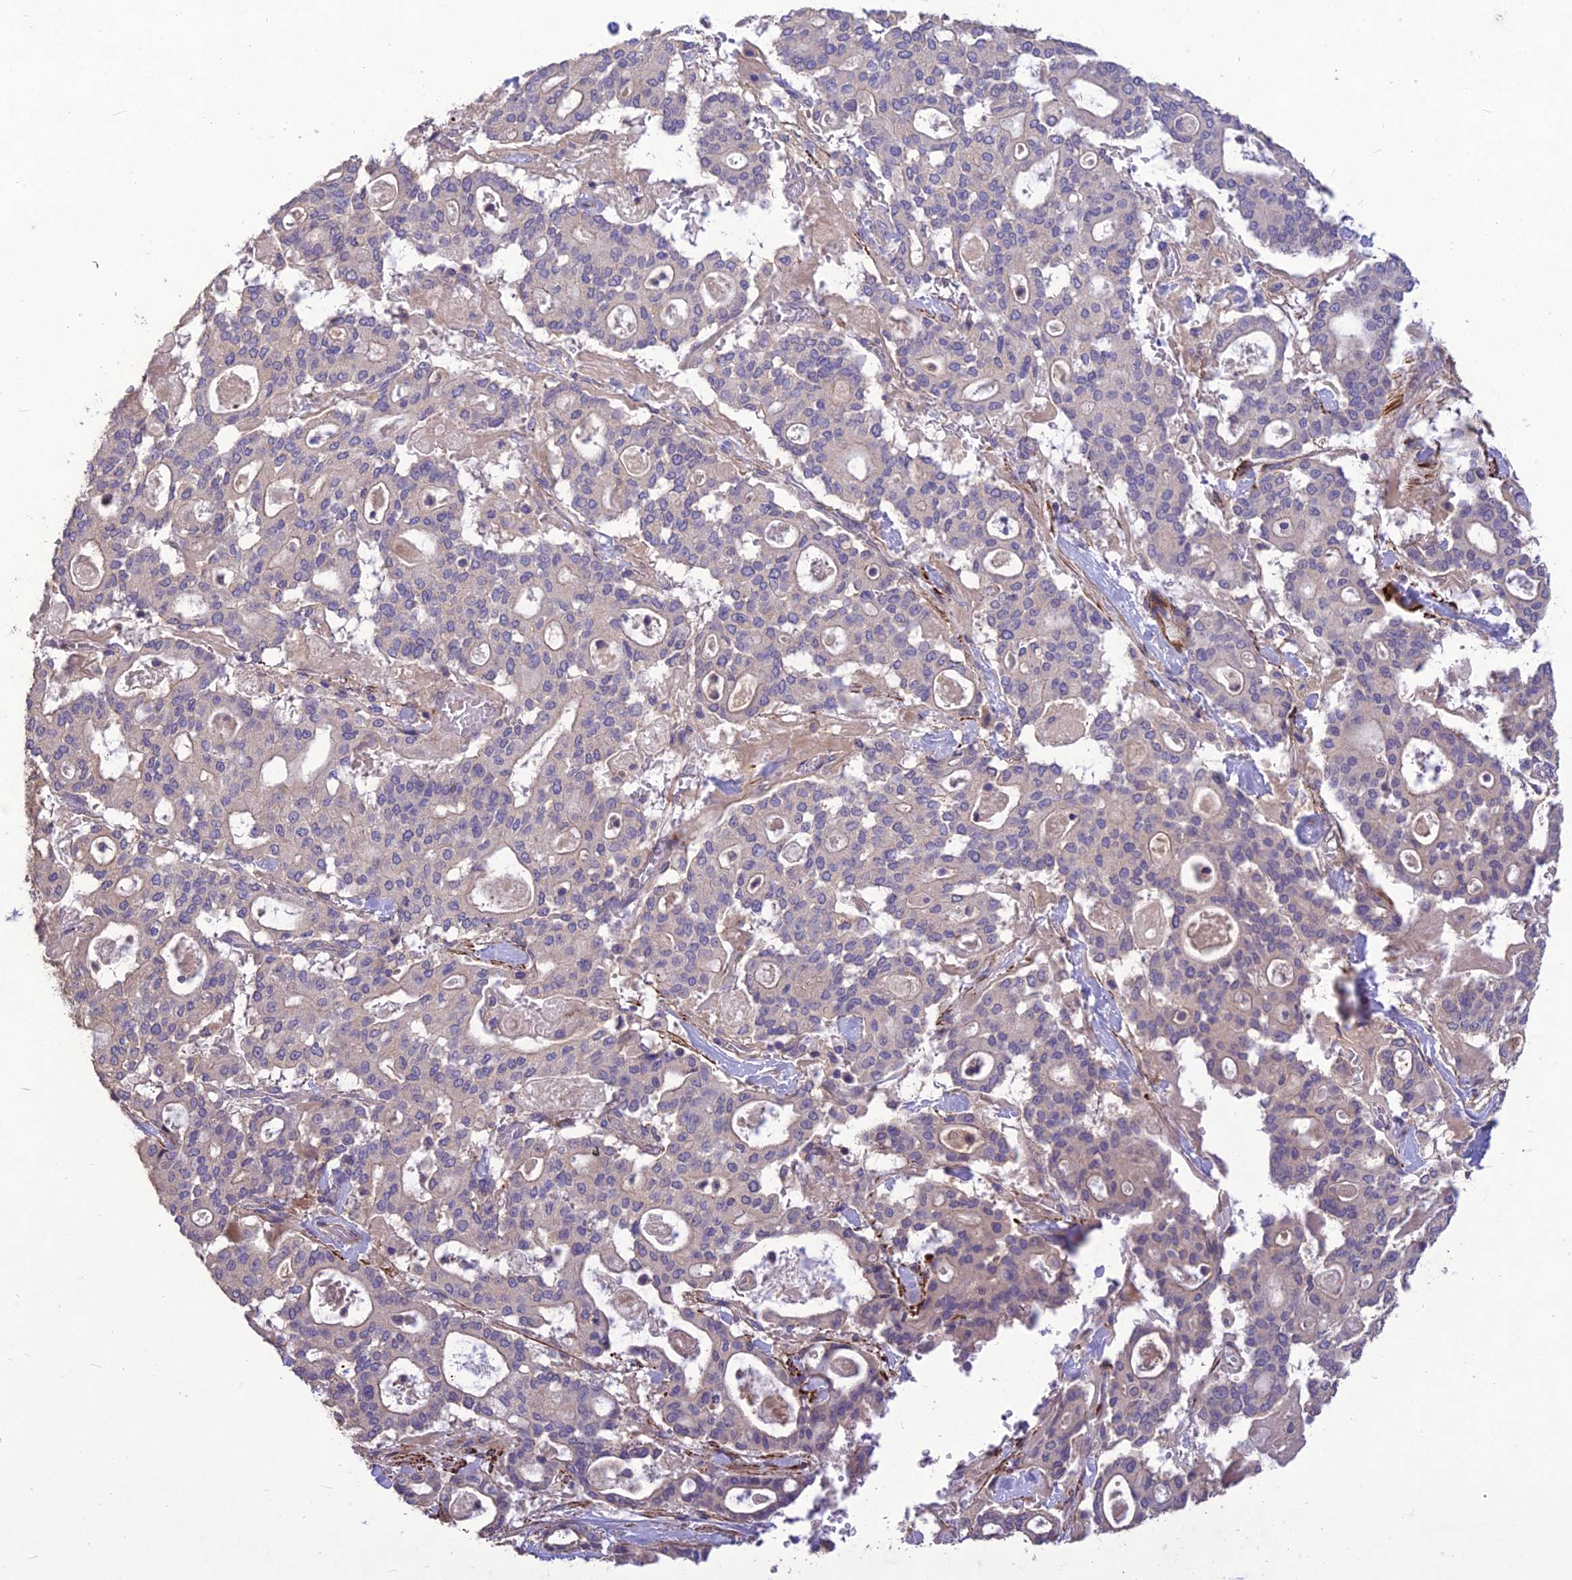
{"staining": {"intensity": "negative", "quantity": "none", "location": "none"}, "tissue": "pancreatic cancer", "cell_type": "Tumor cells", "image_type": "cancer", "snomed": [{"axis": "morphology", "description": "Adenocarcinoma, NOS"}, {"axis": "topography", "description": "Pancreas"}], "caption": "Immunohistochemistry photomicrograph of pancreatic cancer (adenocarcinoma) stained for a protein (brown), which reveals no staining in tumor cells.", "gene": "CLUH", "patient": {"sex": "male", "age": 63}}